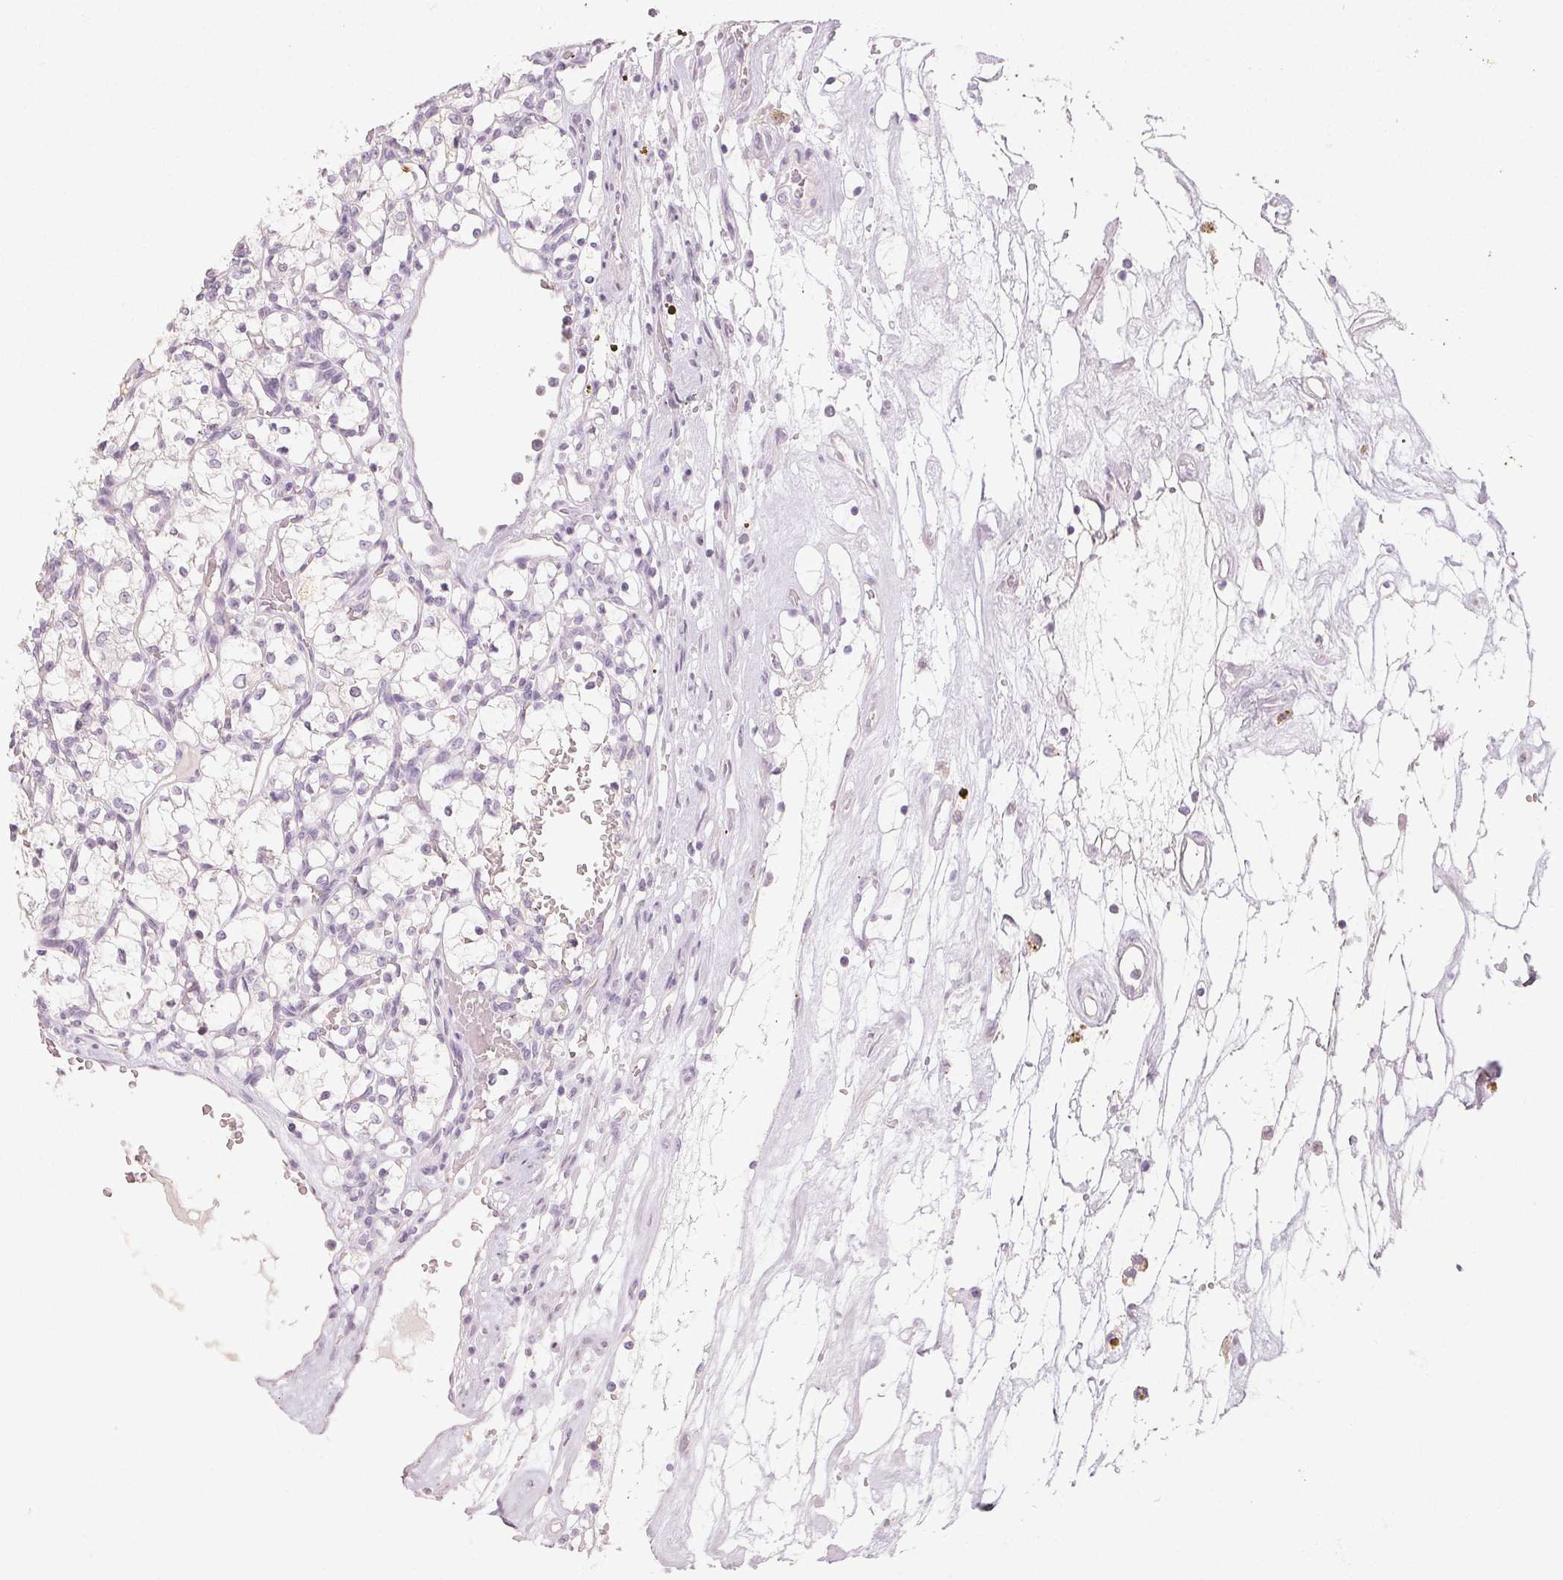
{"staining": {"intensity": "negative", "quantity": "none", "location": "none"}, "tissue": "renal cancer", "cell_type": "Tumor cells", "image_type": "cancer", "snomed": [{"axis": "morphology", "description": "Adenocarcinoma, NOS"}, {"axis": "topography", "description": "Kidney"}], "caption": "Renal cancer was stained to show a protein in brown. There is no significant expression in tumor cells. (IHC, brightfield microscopy, high magnification).", "gene": "LVRN", "patient": {"sex": "female", "age": 69}}